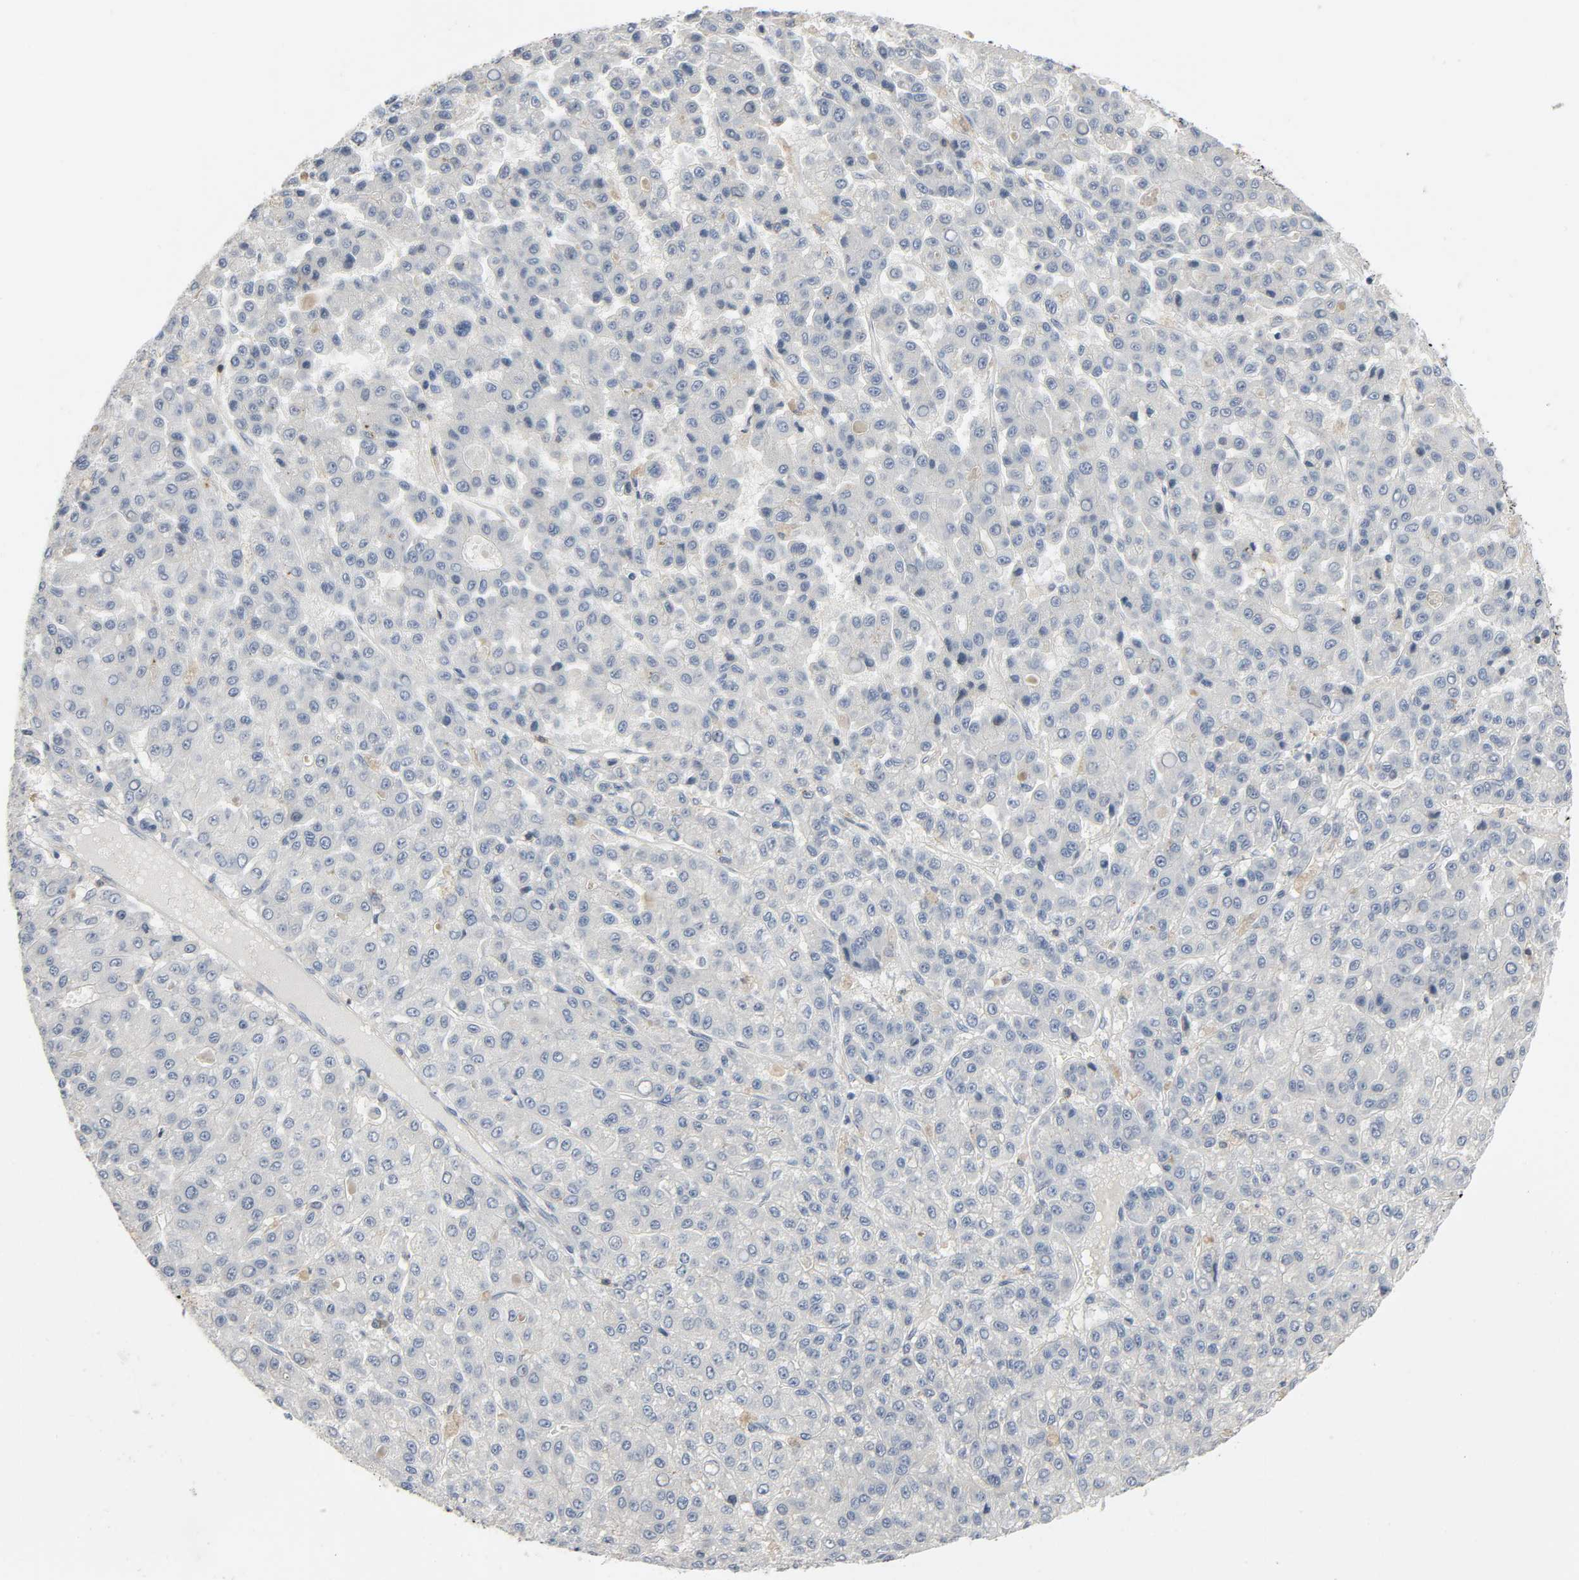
{"staining": {"intensity": "weak", "quantity": "<25%", "location": "cytoplasmic/membranous"}, "tissue": "liver cancer", "cell_type": "Tumor cells", "image_type": "cancer", "snomed": [{"axis": "morphology", "description": "Carcinoma, Hepatocellular, NOS"}, {"axis": "topography", "description": "Liver"}], "caption": "An immunohistochemistry (IHC) micrograph of hepatocellular carcinoma (liver) is shown. There is no staining in tumor cells of hepatocellular carcinoma (liver).", "gene": "CD4", "patient": {"sex": "male", "age": 70}}